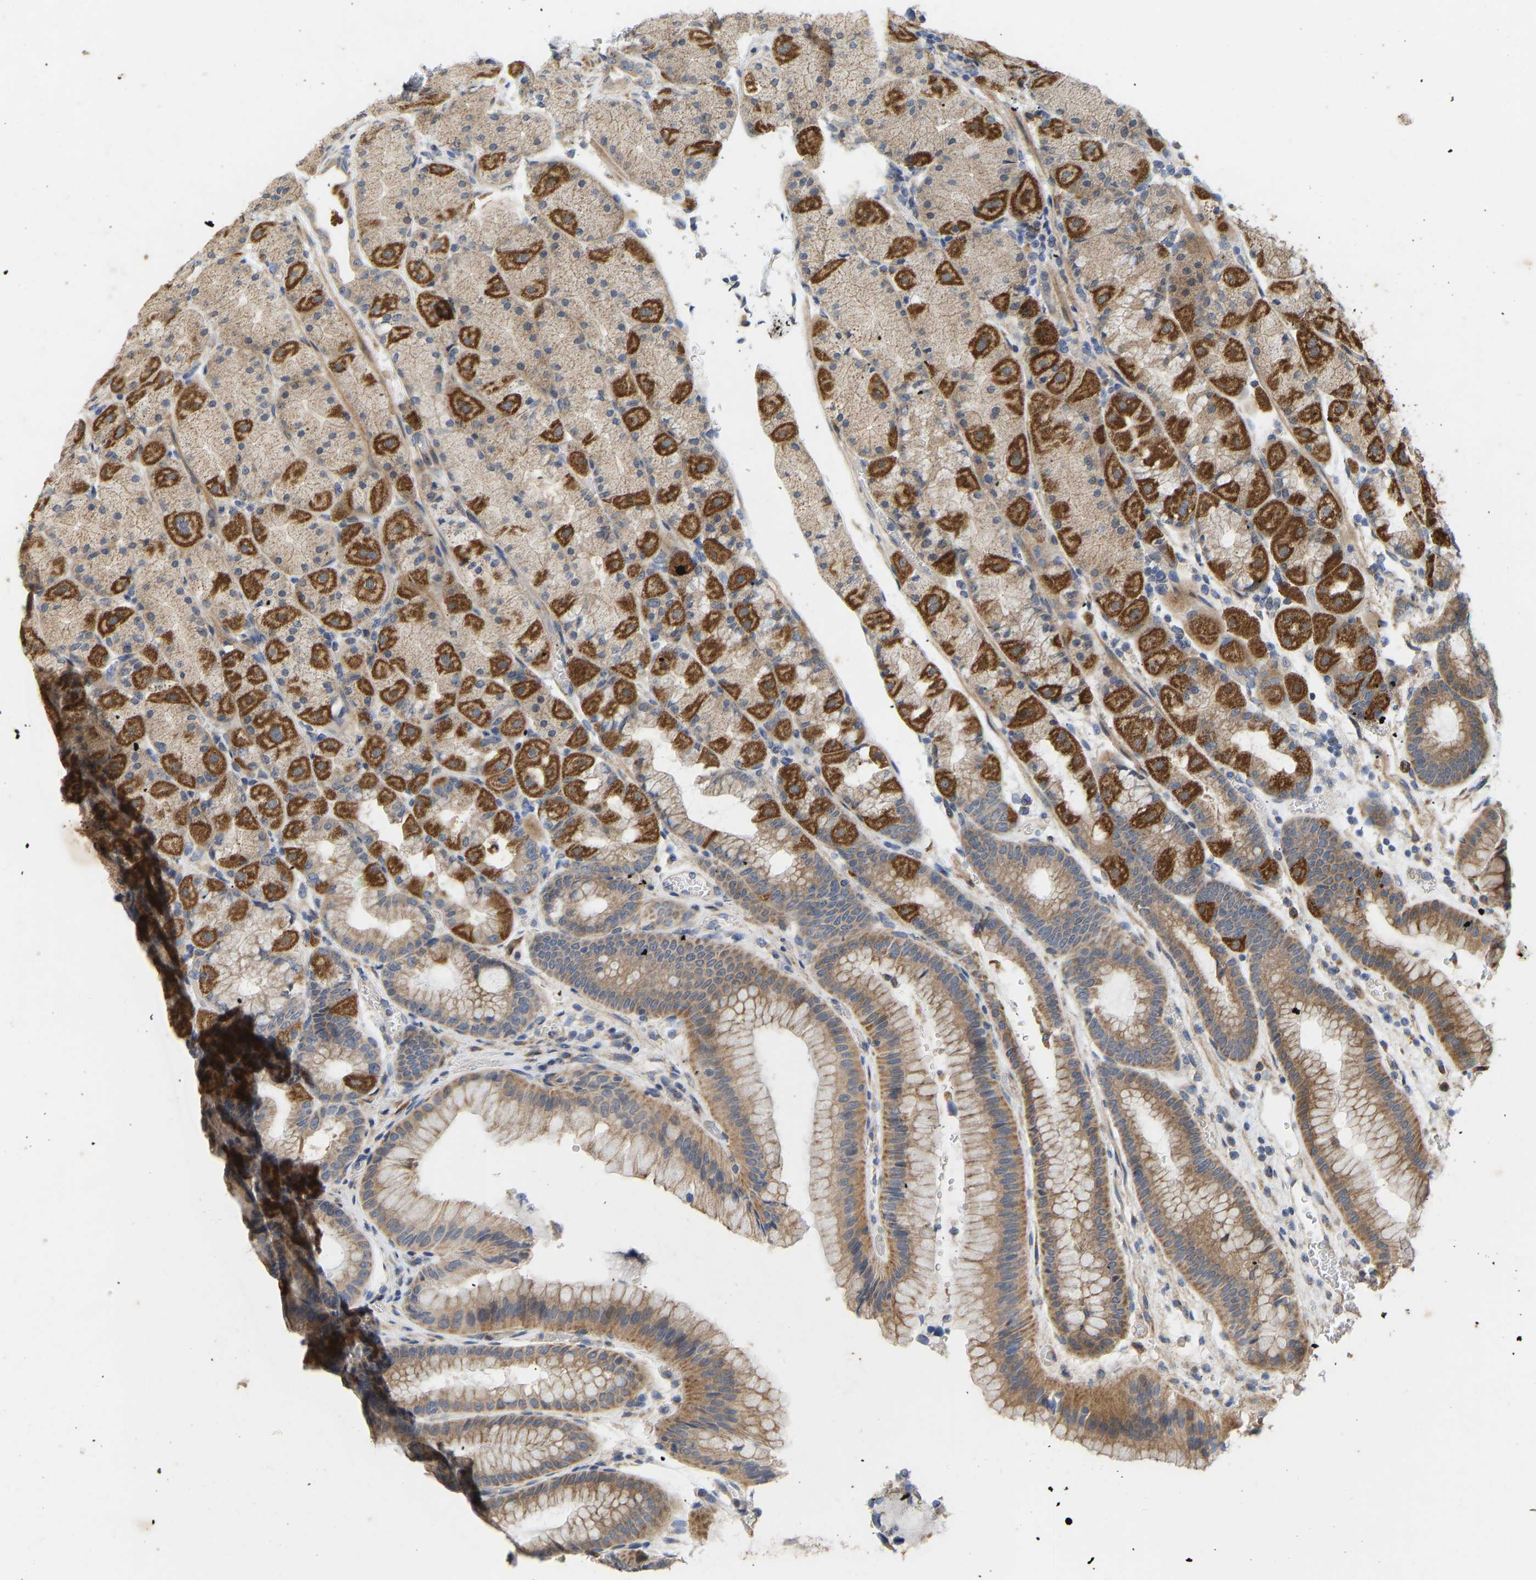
{"staining": {"intensity": "strong", "quantity": ">75%", "location": "cytoplasmic/membranous"}, "tissue": "stomach", "cell_type": "Glandular cells", "image_type": "normal", "snomed": [{"axis": "morphology", "description": "Normal tissue, NOS"}, {"axis": "morphology", "description": "Carcinoid, malignant, NOS"}, {"axis": "topography", "description": "Stomach, upper"}], "caption": "High-magnification brightfield microscopy of normal stomach stained with DAB (3,3'-diaminobenzidine) (brown) and counterstained with hematoxylin (blue). glandular cells exhibit strong cytoplasmic/membranous staining is appreciated in about>75% of cells.", "gene": "HACD2", "patient": {"sex": "male", "age": 39}}